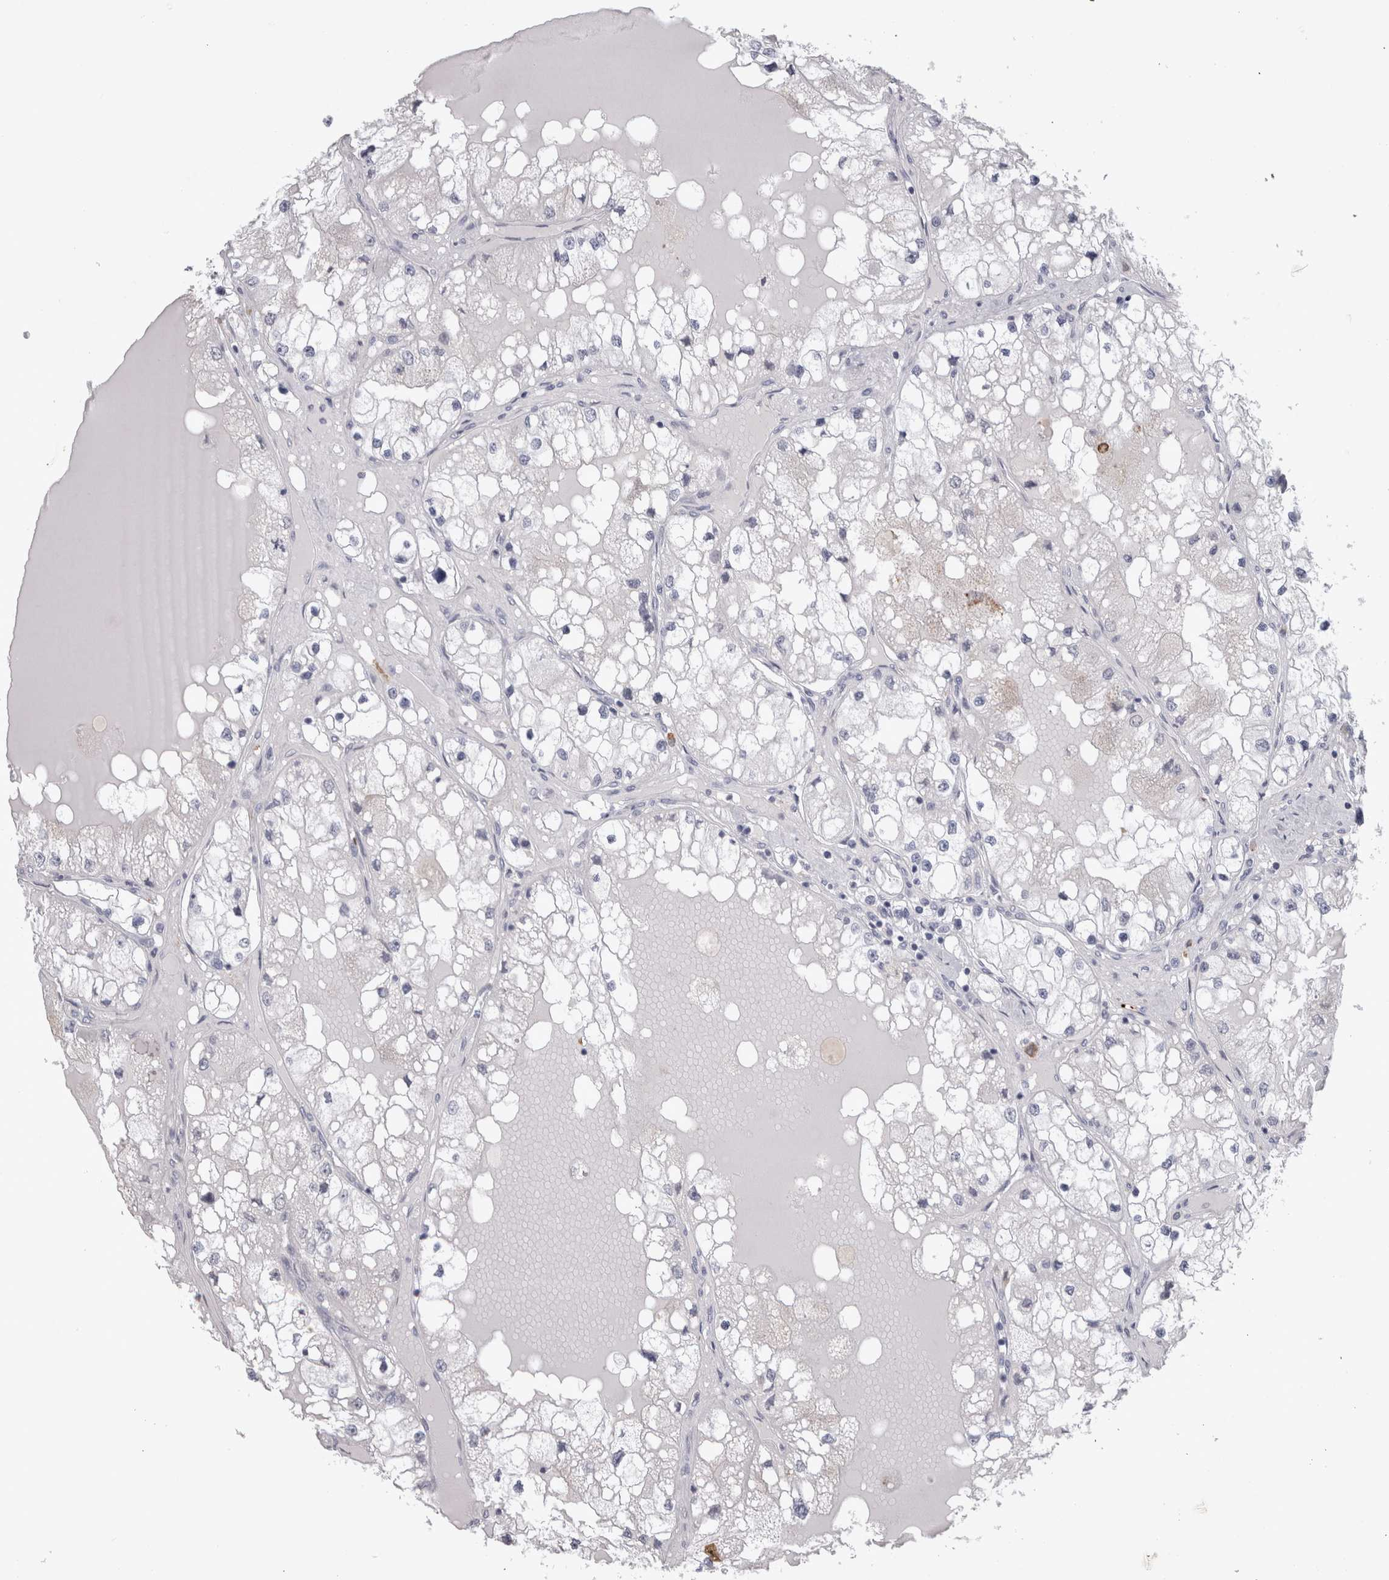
{"staining": {"intensity": "negative", "quantity": "none", "location": "none"}, "tissue": "renal cancer", "cell_type": "Tumor cells", "image_type": "cancer", "snomed": [{"axis": "morphology", "description": "Adenocarcinoma, NOS"}, {"axis": "topography", "description": "Kidney"}], "caption": "Tumor cells are negative for protein expression in human adenocarcinoma (renal). (Stains: DAB (3,3'-diaminobenzidine) immunohistochemistry (IHC) with hematoxylin counter stain, Microscopy: brightfield microscopy at high magnification).", "gene": "ADAM2", "patient": {"sex": "male", "age": 68}}